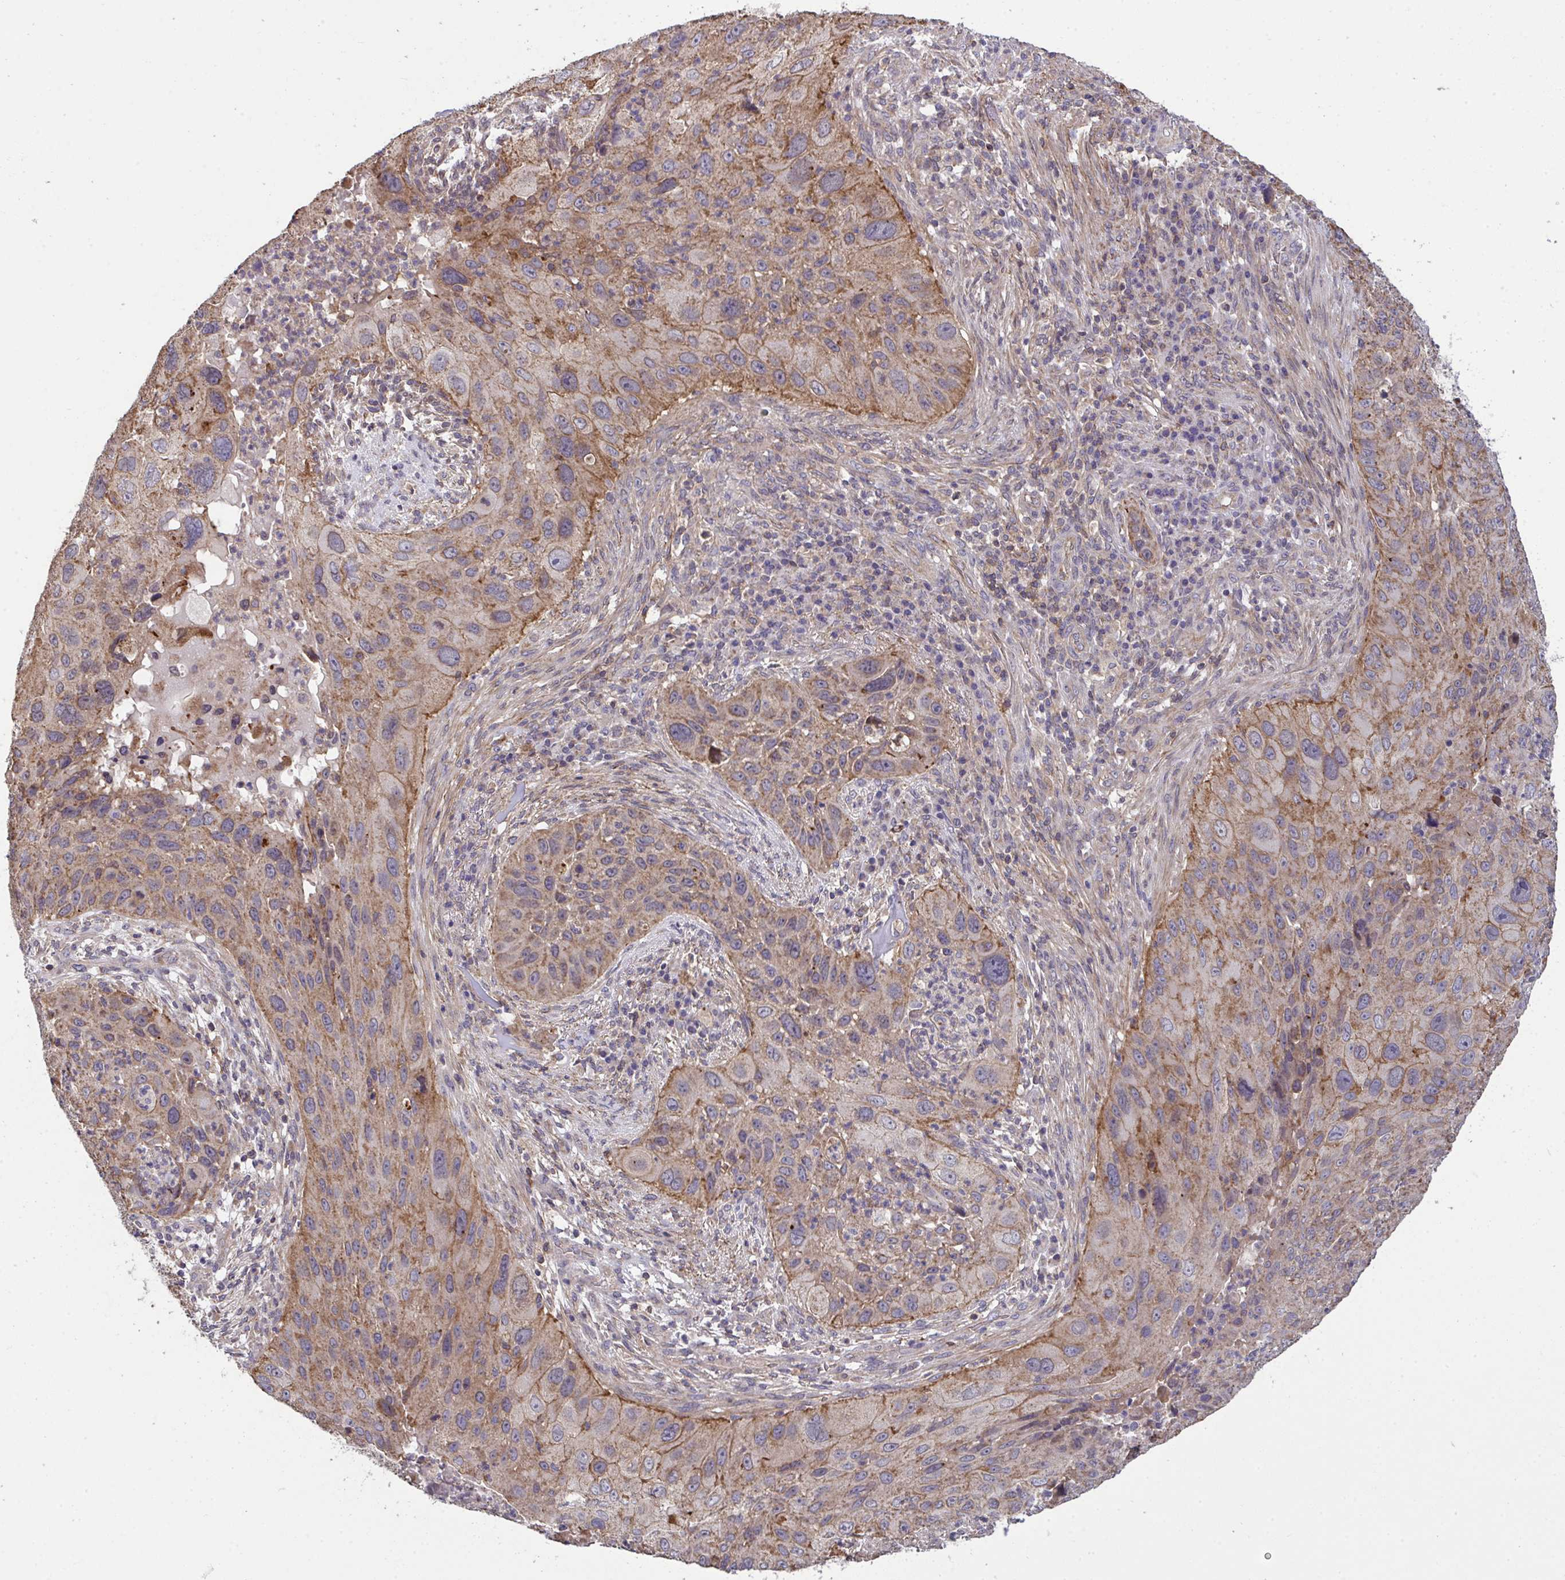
{"staining": {"intensity": "weak", "quantity": "25%-75%", "location": "cytoplasmic/membranous"}, "tissue": "lung cancer", "cell_type": "Tumor cells", "image_type": "cancer", "snomed": [{"axis": "morphology", "description": "Squamous cell carcinoma, NOS"}, {"axis": "topography", "description": "Lung"}], "caption": "Immunohistochemical staining of human lung cancer displays weak cytoplasmic/membranous protein expression in about 25%-75% of tumor cells.", "gene": "PPM1H", "patient": {"sex": "male", "age": 63}}